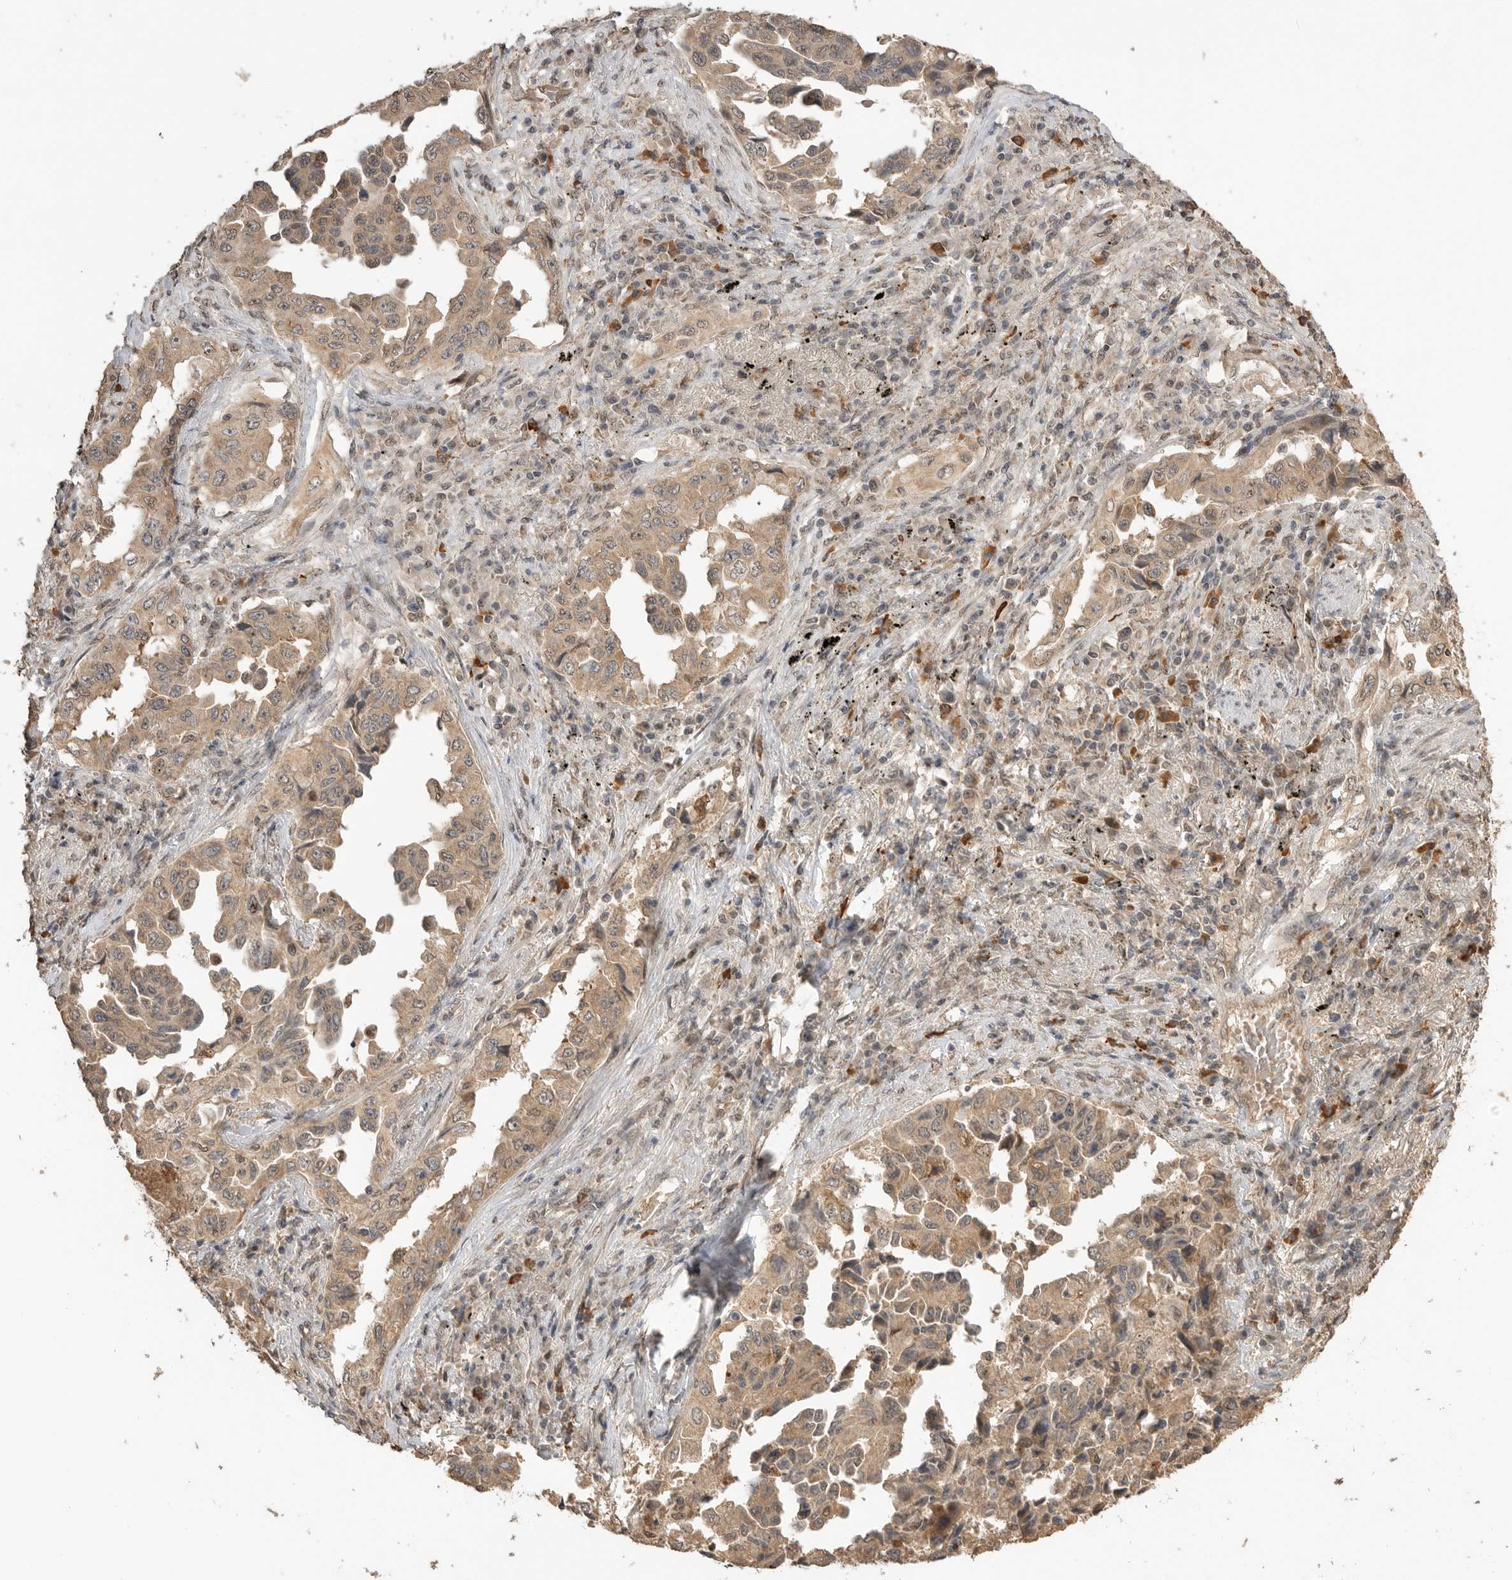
{"staining": {"intensity": "moderate", "quantity": ">75%", "location": "cytoplasmic/membranous"}, "tissue": "lung cancer", "cell_type": "Tumor cells", "image_type": "cancer", "snomed": [{"axis": "morphology", "description": "Adenocarcinoma, NOS"}, {"axis": "topography", "description": "Lung"}], "caption": "Immunohistochemical staining of adenocarcinoma (lung) demonstrates medium levels of moderate cytoplasmic/membranous staining in about >75% of tumor cells.", "gene": "ASPSCR1", "patient": {"sex": "female", "age": 51}}